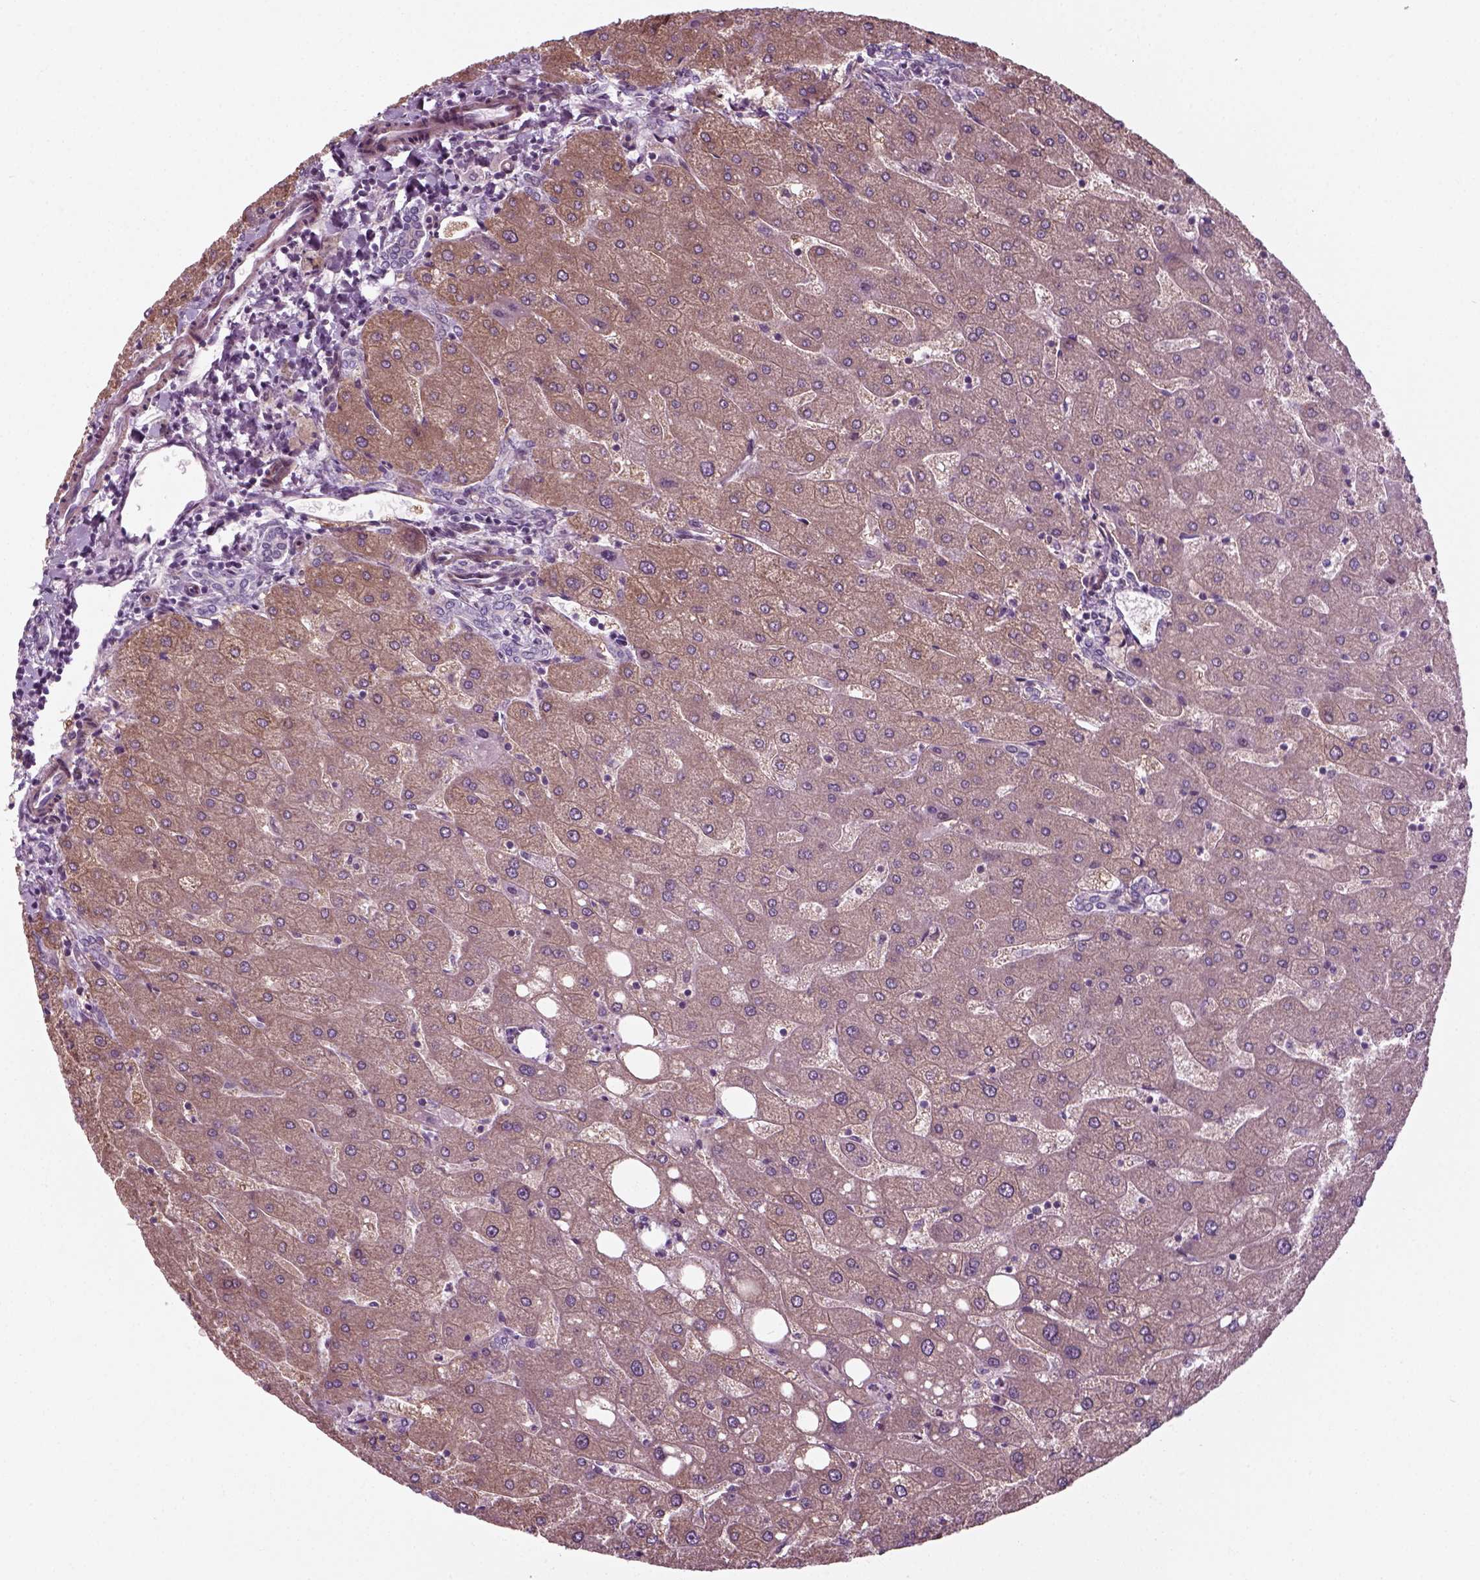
{"staining": {"intensity": "negative", "quantity": "none", "location": "none"}, "tissue": "liver", "cell_type": "Cholangiocytes", "image_type": "normal", "snomed": [{"axis": "morphology", "description": "Normal tissue, NOS"}, {"axis": "topography", "description": "Liver"}], "caption": "An IHC histopathology image of unremarkable liver is shown. There is no staining in cholangiocytes of liver.", "gene": "DNASE1L1", "patient": {"sex": "male", "age": 67}}